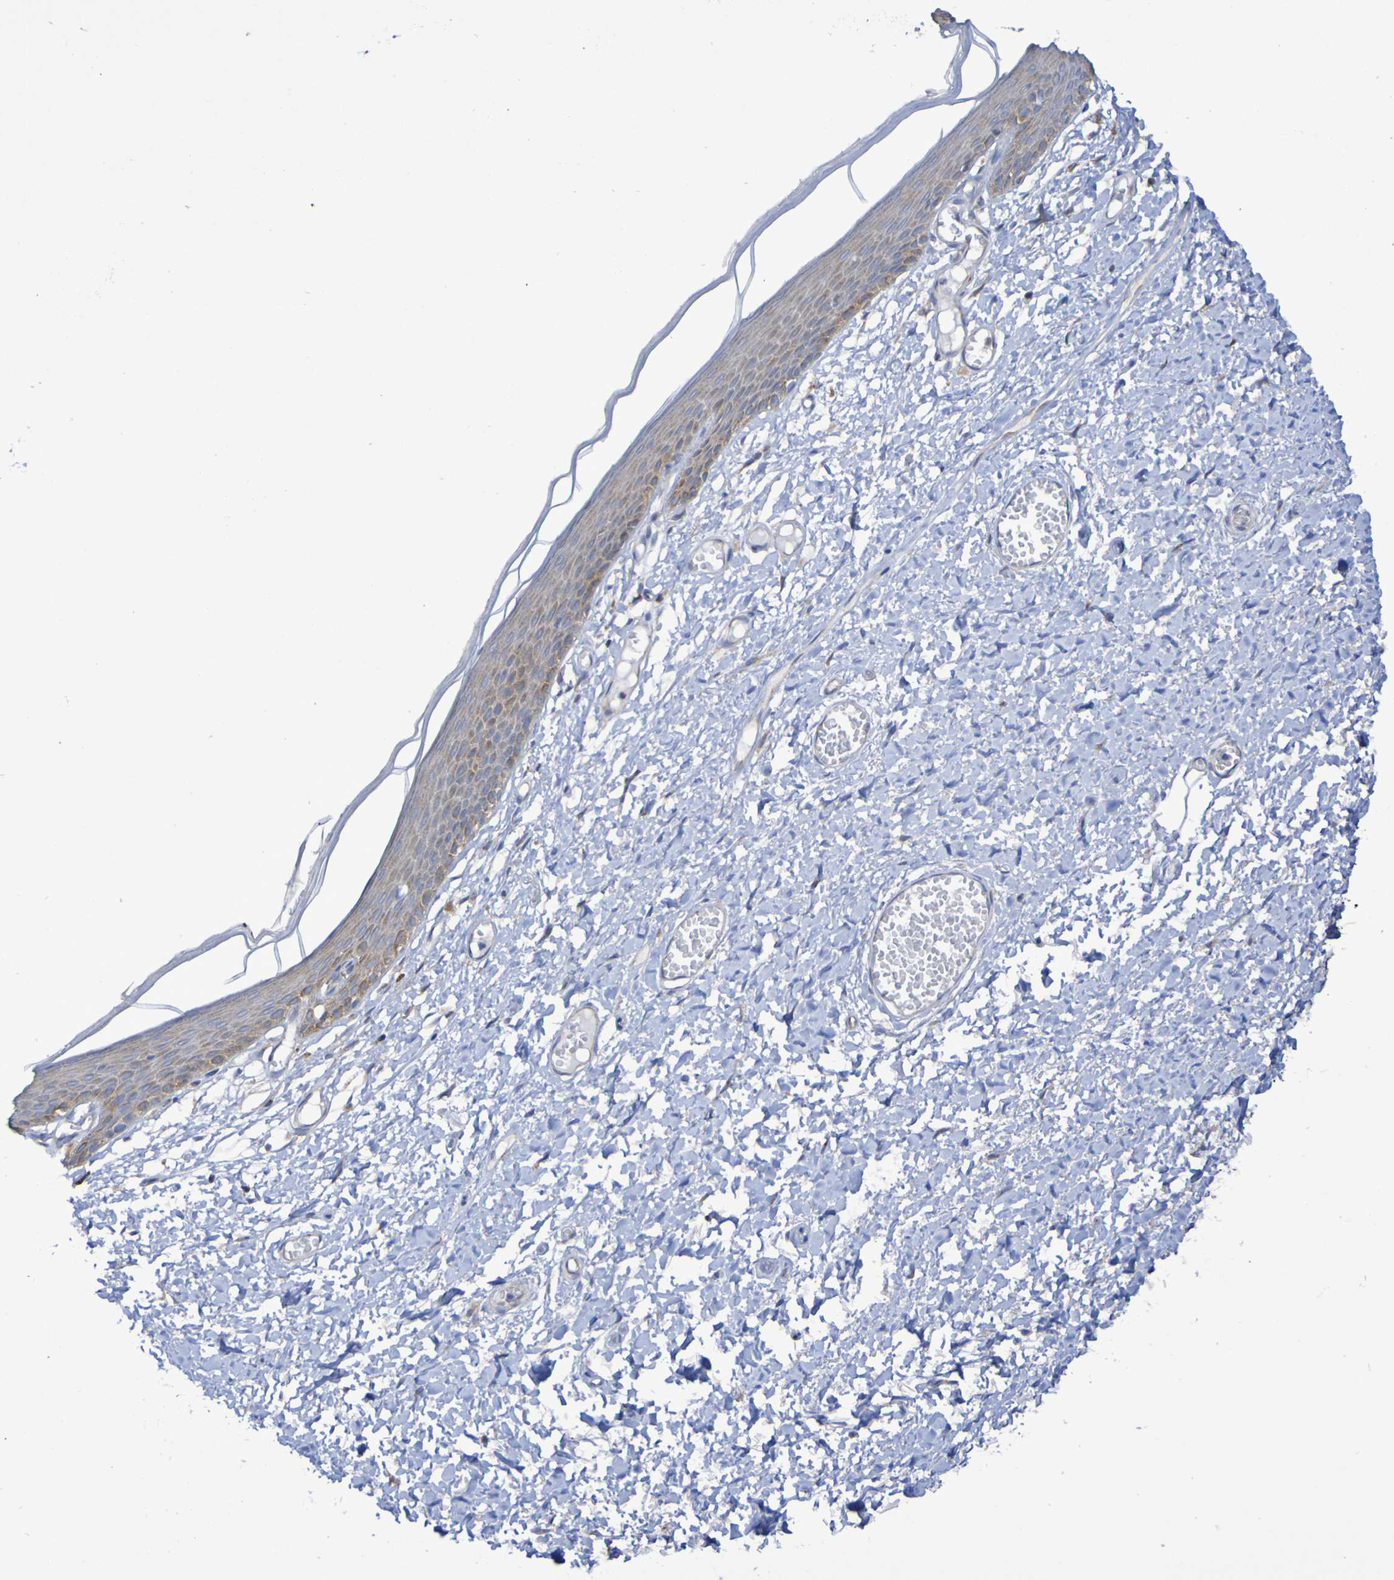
{"staining": {"intensity": "moderate", "quantity": "<25%", "location": "cytoplasmic/membranous"}, "tissue": "skin", "cell_type": "Epidermal cells", "image_type": "normal", "snomed": [{"axis": "morphology", "description": "Normal tissue, NOS"}, {"axis": "topography", "description": "Vulva"}], "caption": "DAB (3,3'-diaminobenzidine) immunohistochemical staining of unremarkable human skin displays moderate cytoplasmic/membranous protein positivity in about <25% of epidermal cells.", "gene": "LMBRD2", "patient": {"sex": "female", "age": 54}}